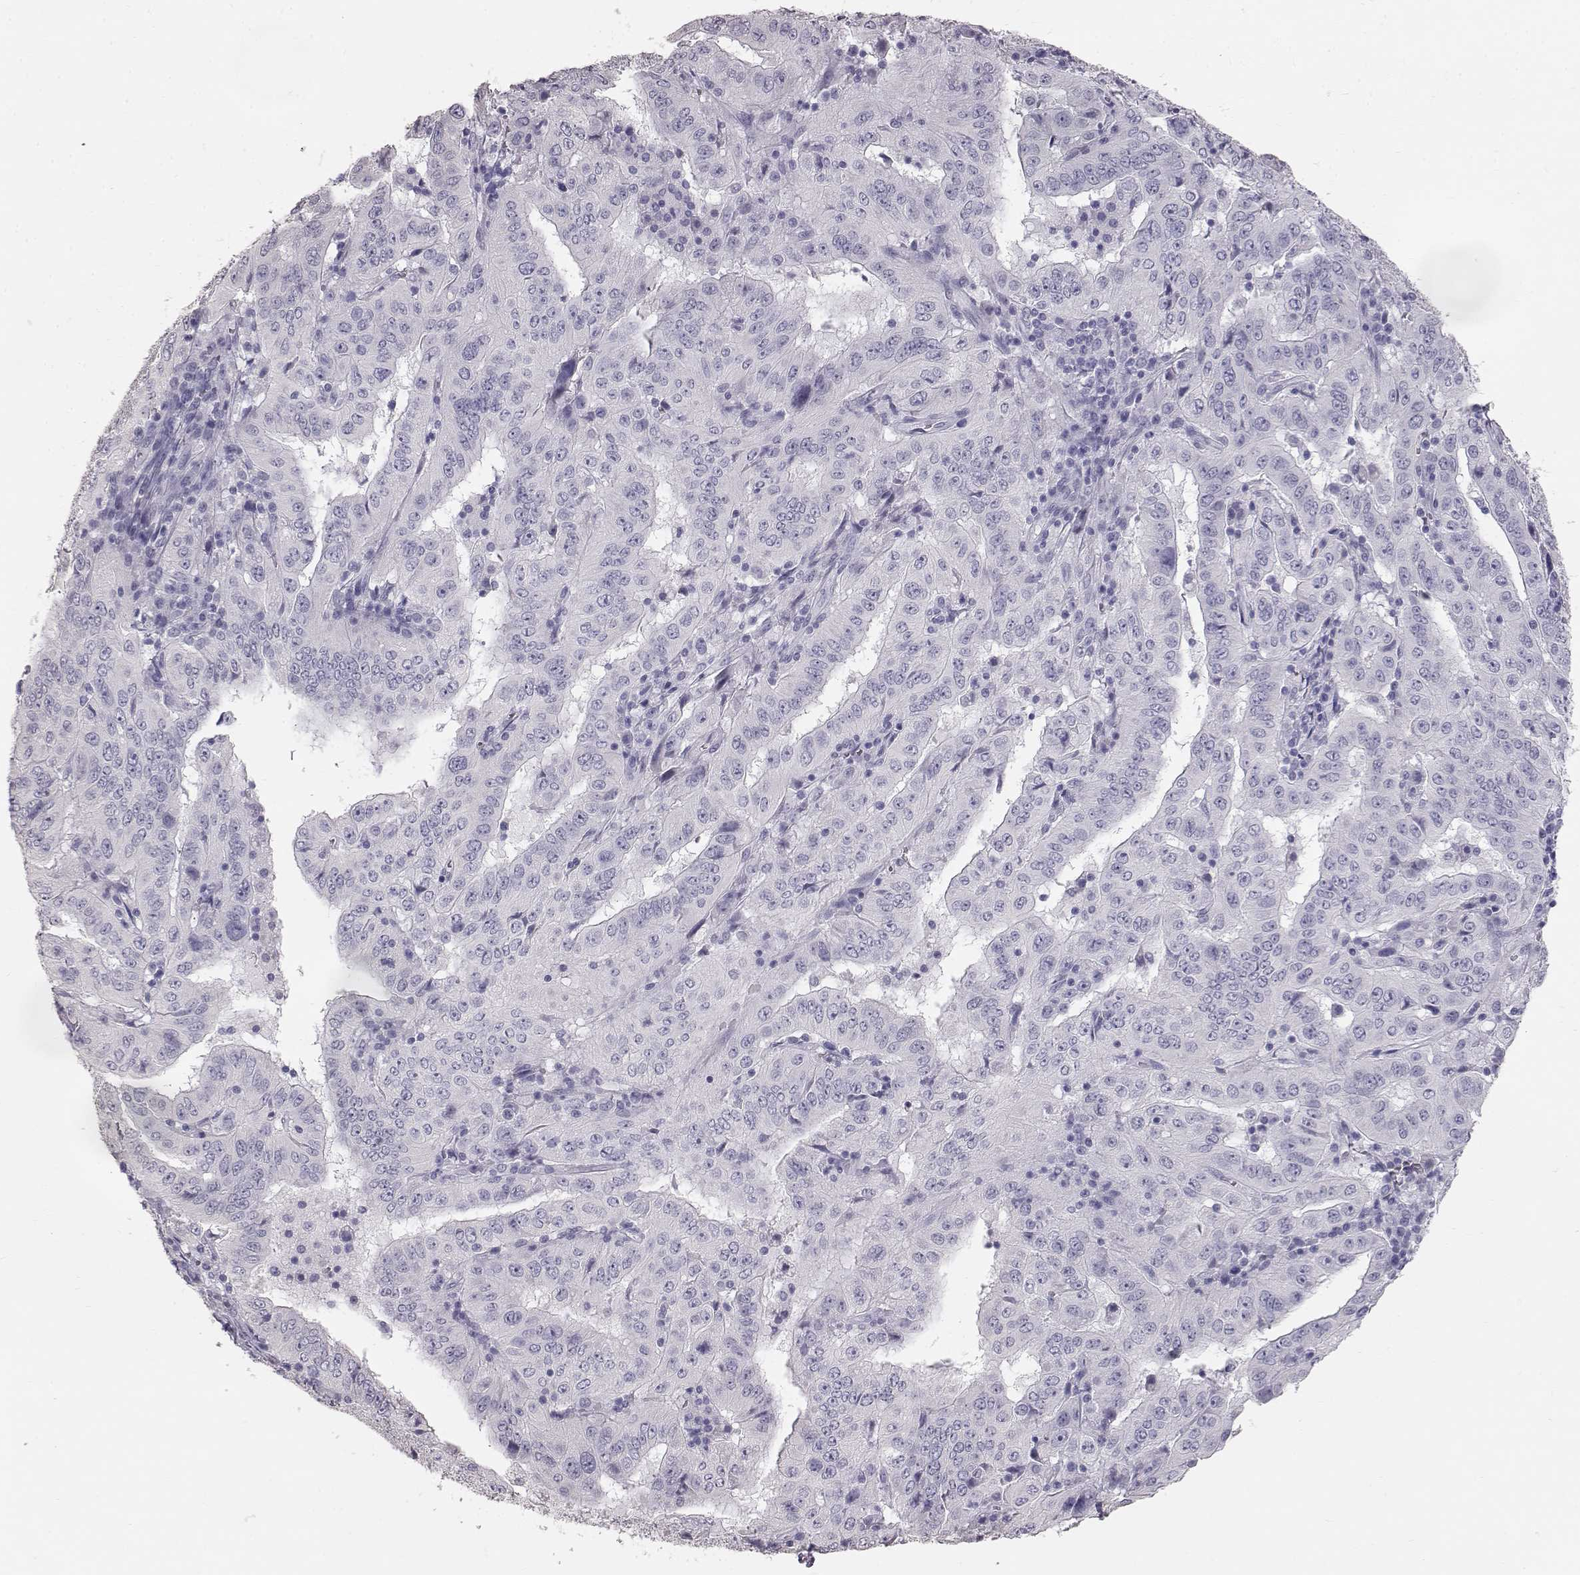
{"staining": {"intensity": "negative", "quantity": "none", "location": "none"}, "tissue": "pancreatic cancer", "cell_type": "Tumor cells", "image_type": "cancer", "snomed": [{"axis": "morphology", "description": "Adenocarcinoma, NOS"}, {"axis": "topography", "description": "Pancreas"}], "caption": "Pancreatic cancer (adenocarcinoma) stained for a protein using immunohistochemistry (IHC) demonstrates no expression tumor cells.", "gene": "KRT33A", "patient": {"sex": "male", "age": 63}}